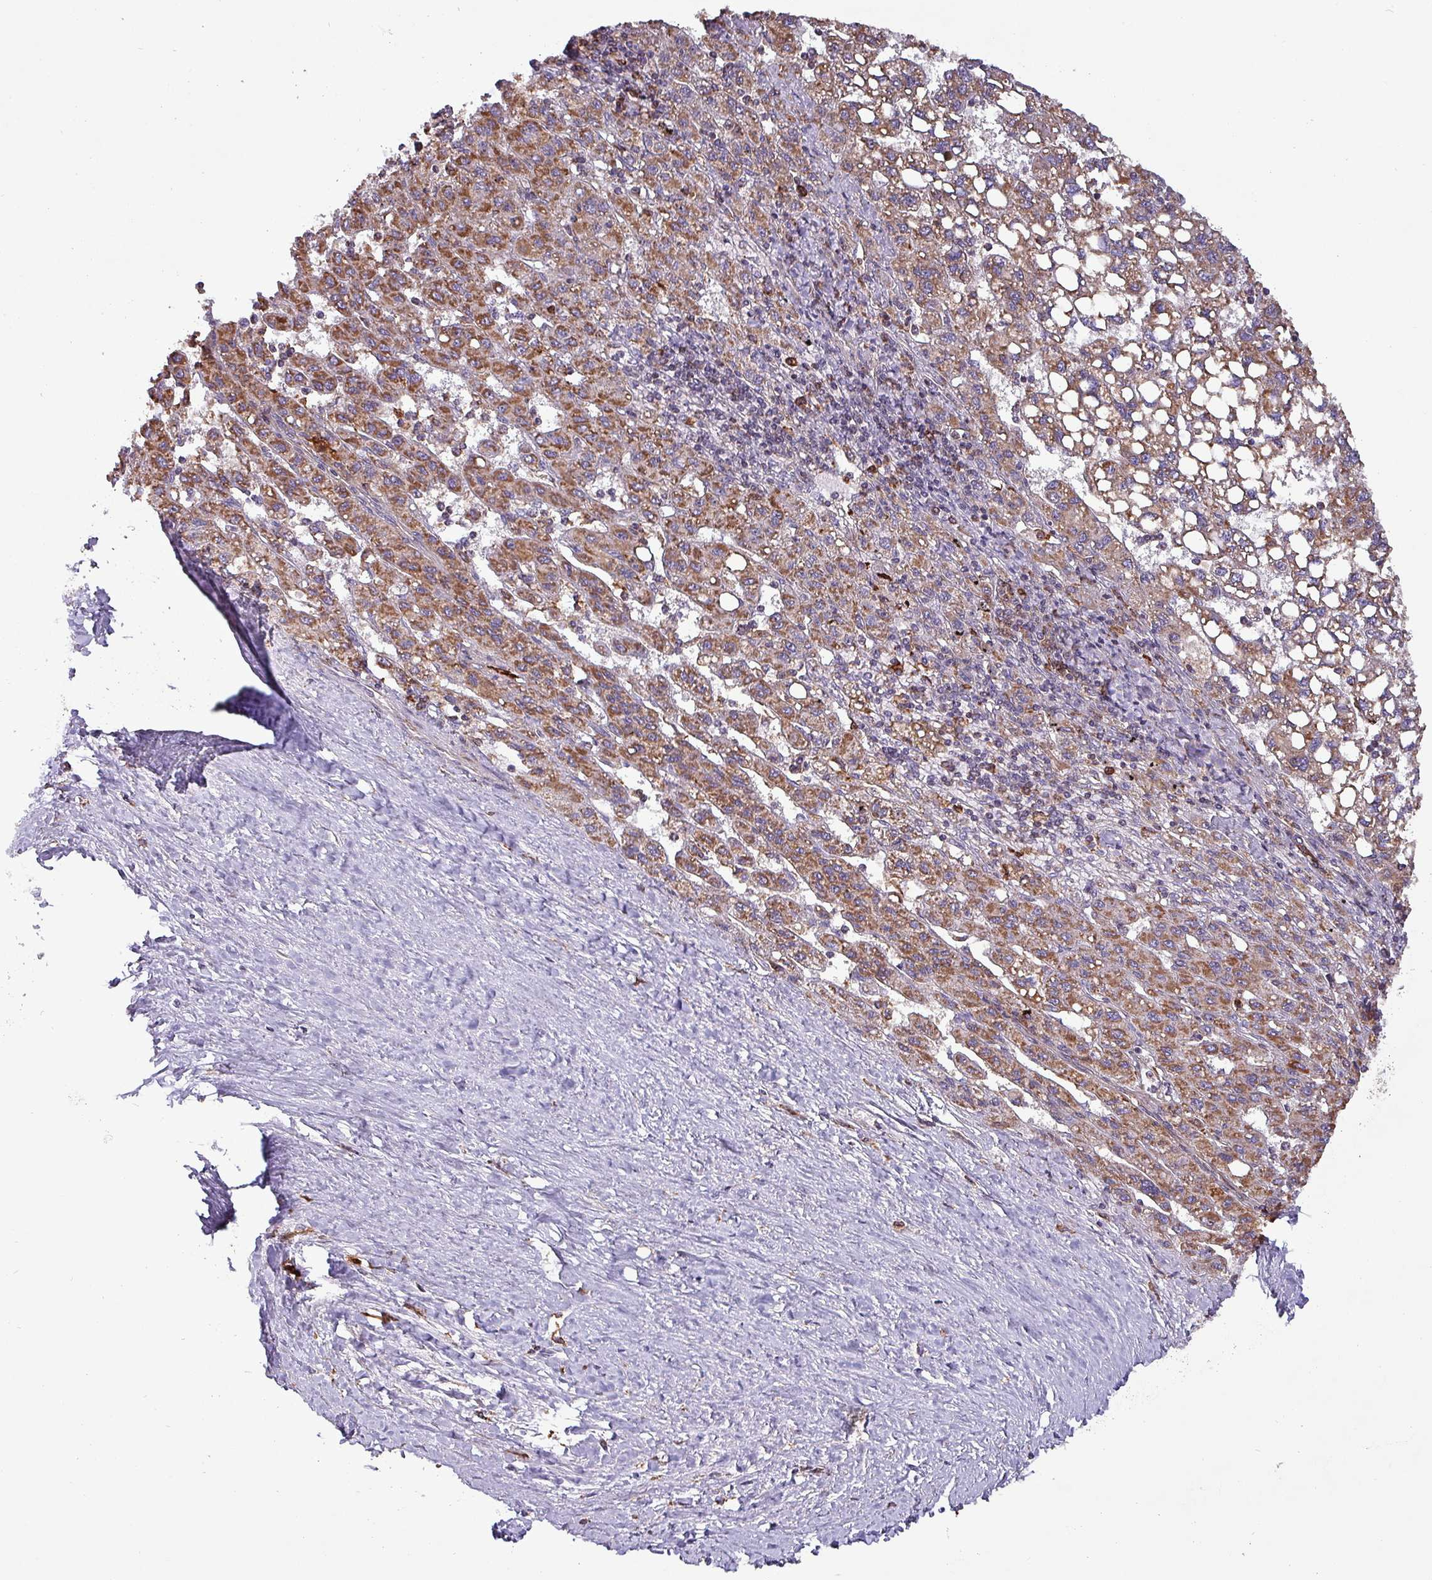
{"staining": {"intensity": "moderate", "quantity": ">75%", "location": "cytoplasmic/membranous"}, "tissue": "liver cancer", "cell_type": "Tumor cells", "image_type": "cancer", "snomed": [{"axis": "morphology", "description": "Carcinoma, Hepatocellular, NOS"}, {"axis": "topography", "description": "Liver"}], "caption": "The immunohistochemical stain highlights moderate cytoplasmic/membranous staining in tumor cells of liver hepatocellular carcinoma tissue. Immunohistochemistry (ihc) stains the protein of interest in brown and the nuclei are stained blue.", "gene": "SCIN", "patient": {"sex": "female", "age": 82}}